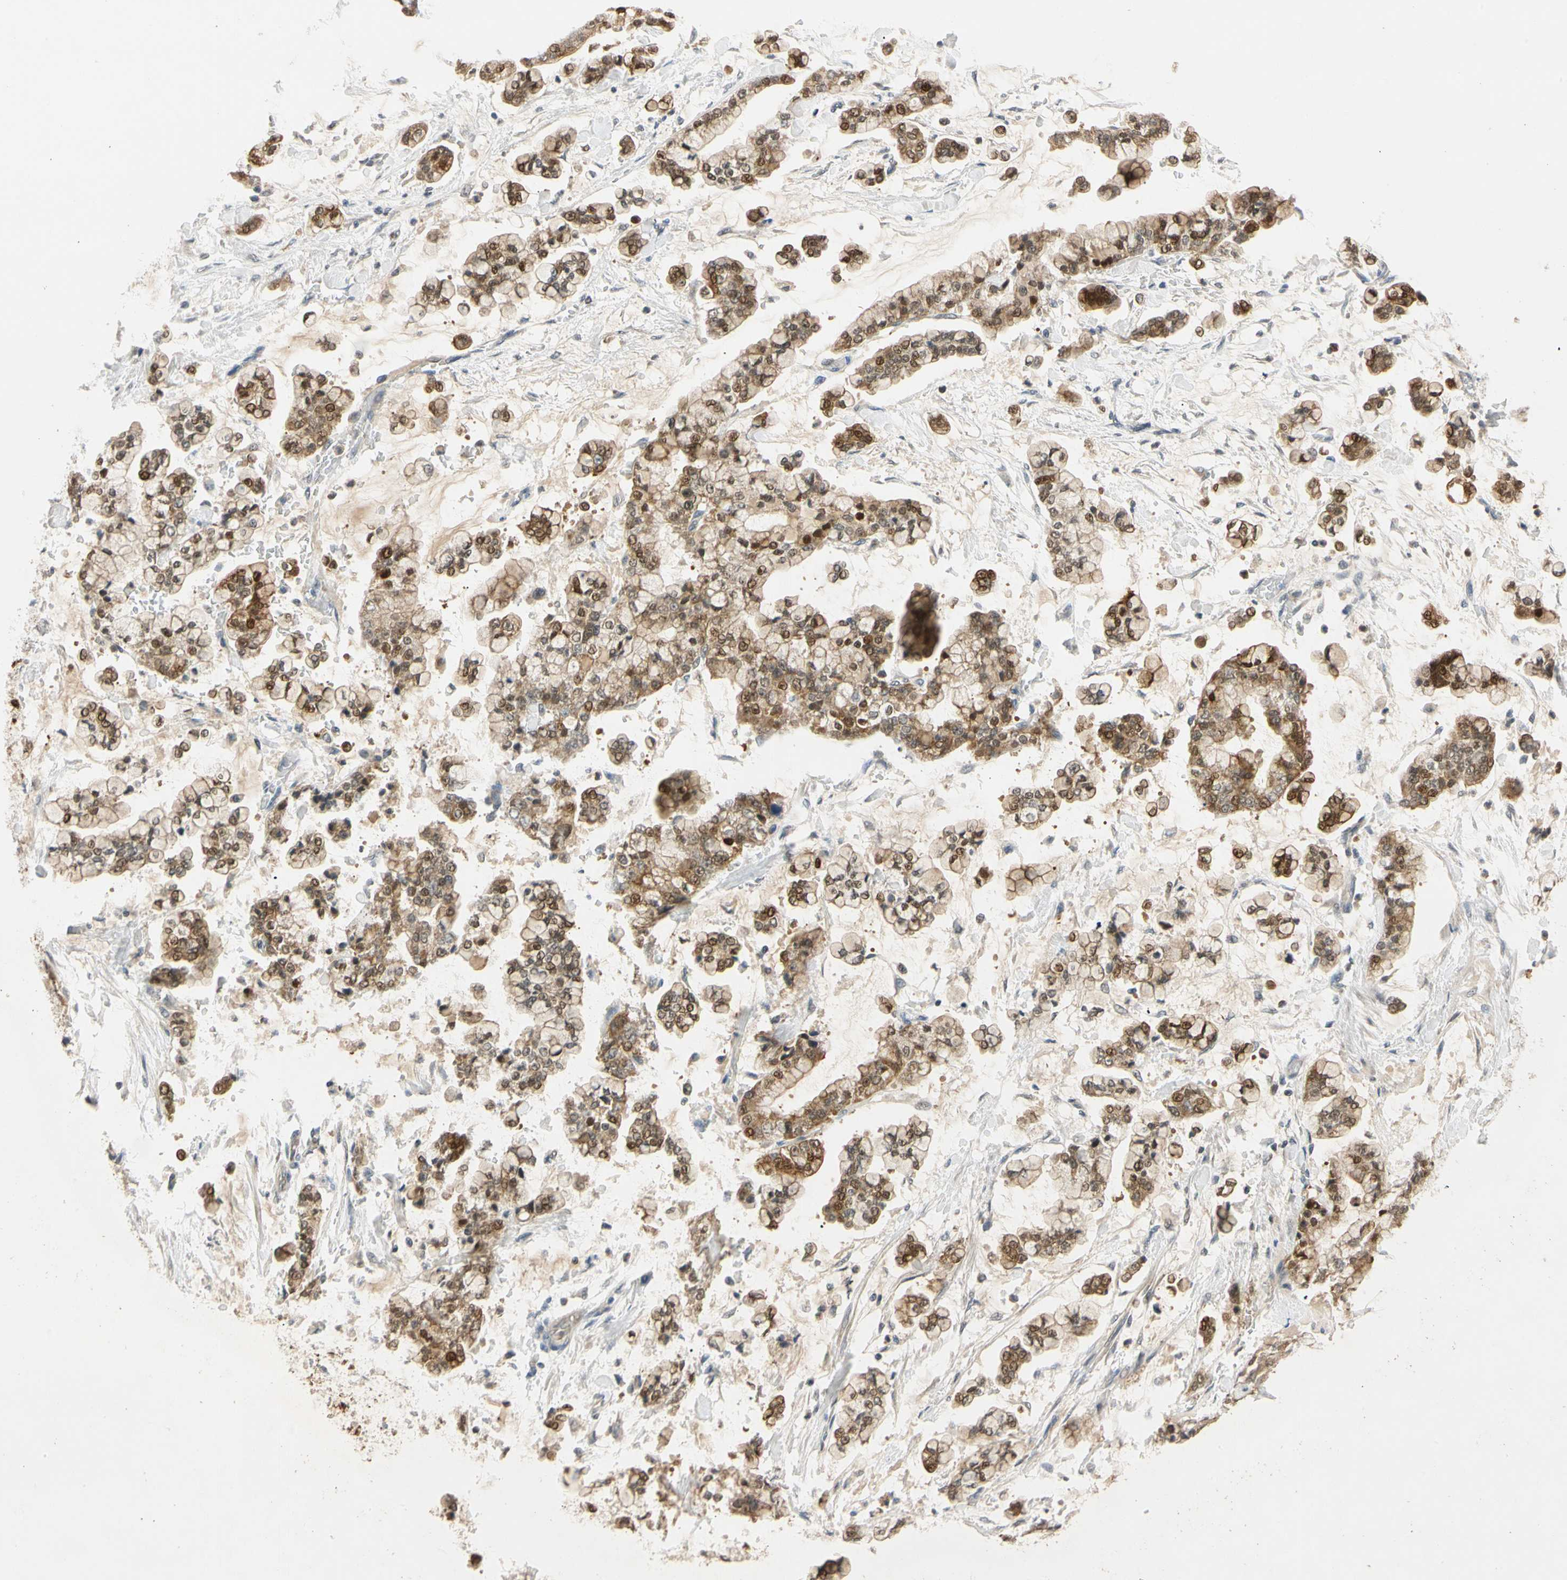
{"staining": {"intensity": "moderate", "quantity": ">75%", "location": "cytoplasmic/membranous,nuclear"}, "tissue": "stomach cancer", "cell_type": "Tumor cells", "image_type": "cancer", "snomed": [{"axis": "morphology", "description": "Normal tissue, NOS"}, {"axis": "morphology", "description": "Adenocarcinoma, NOS"}, {"axis": "topography", "description": "Stomach, upper"}, {"axis": "topography", "description": "Stomach"}], "caption": "Tumor cells show medium levels of moderate cytoplasmic/membranous and nuclear positivity in about >75% of cells in stomach cancer (adenocarcinoma).", "gene": "RIOX2", "patient": {"sex": "male", "age": 76}}